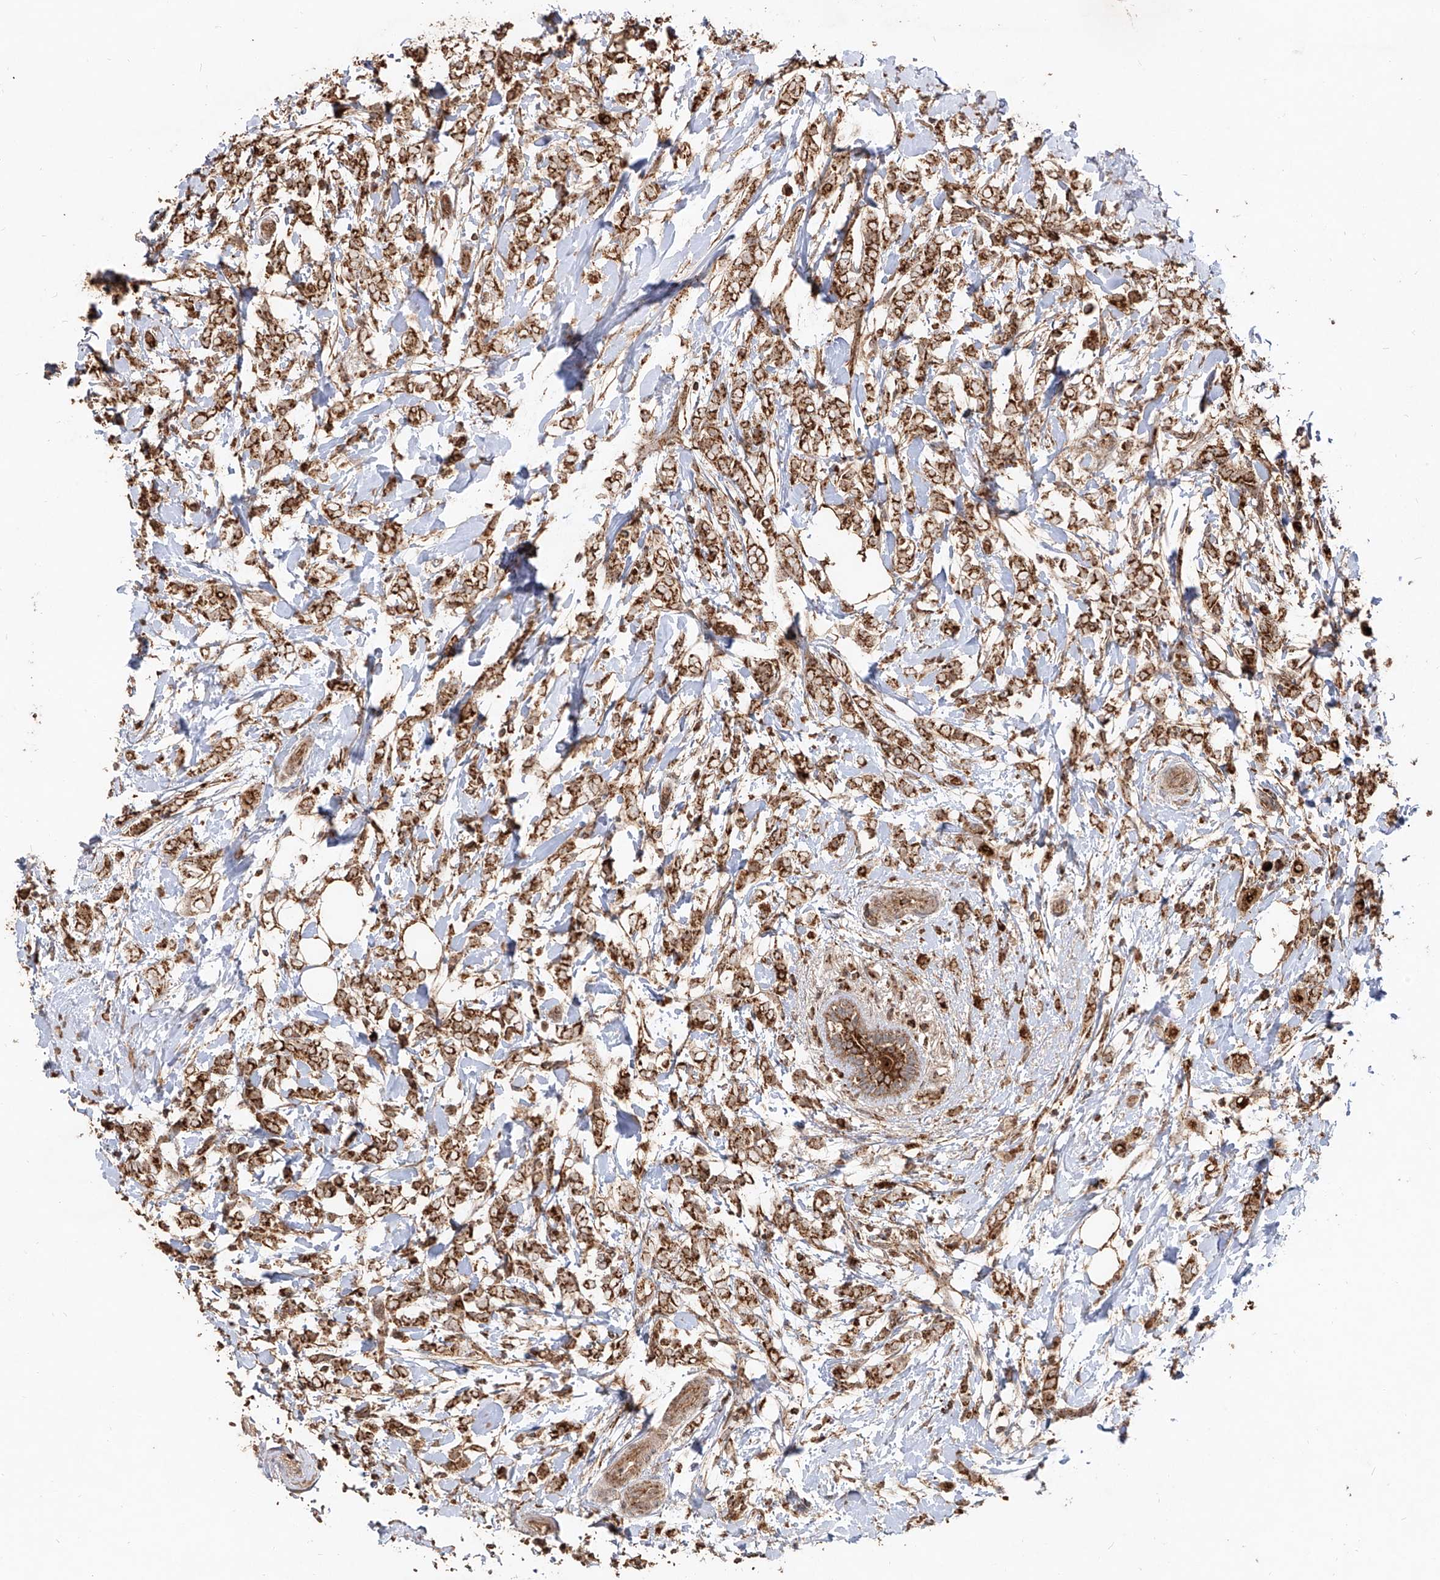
{"staining": {"intensity": "strong", "quantity": ">75%", "location": "cytoplasmic/membranous"}, "tissue": "breast cancer", "cell_type": "Tumor cells", "image_type": "cancer", "snomed": [{"axis": "morphology", "description": "Normal tissue, NOS"}, {"axis": "morphology", "description": "Lobular carcinoma"}, {"axis": "topography", "description": "Breast"}], "caption": "Tumor cells show high levels of strong cytoplasmic/membranous staining in about >75% of cells in human lobular carcinoma (breast).", "gene": "AIM2", "patient": {"sex": "female", "age": 47}}